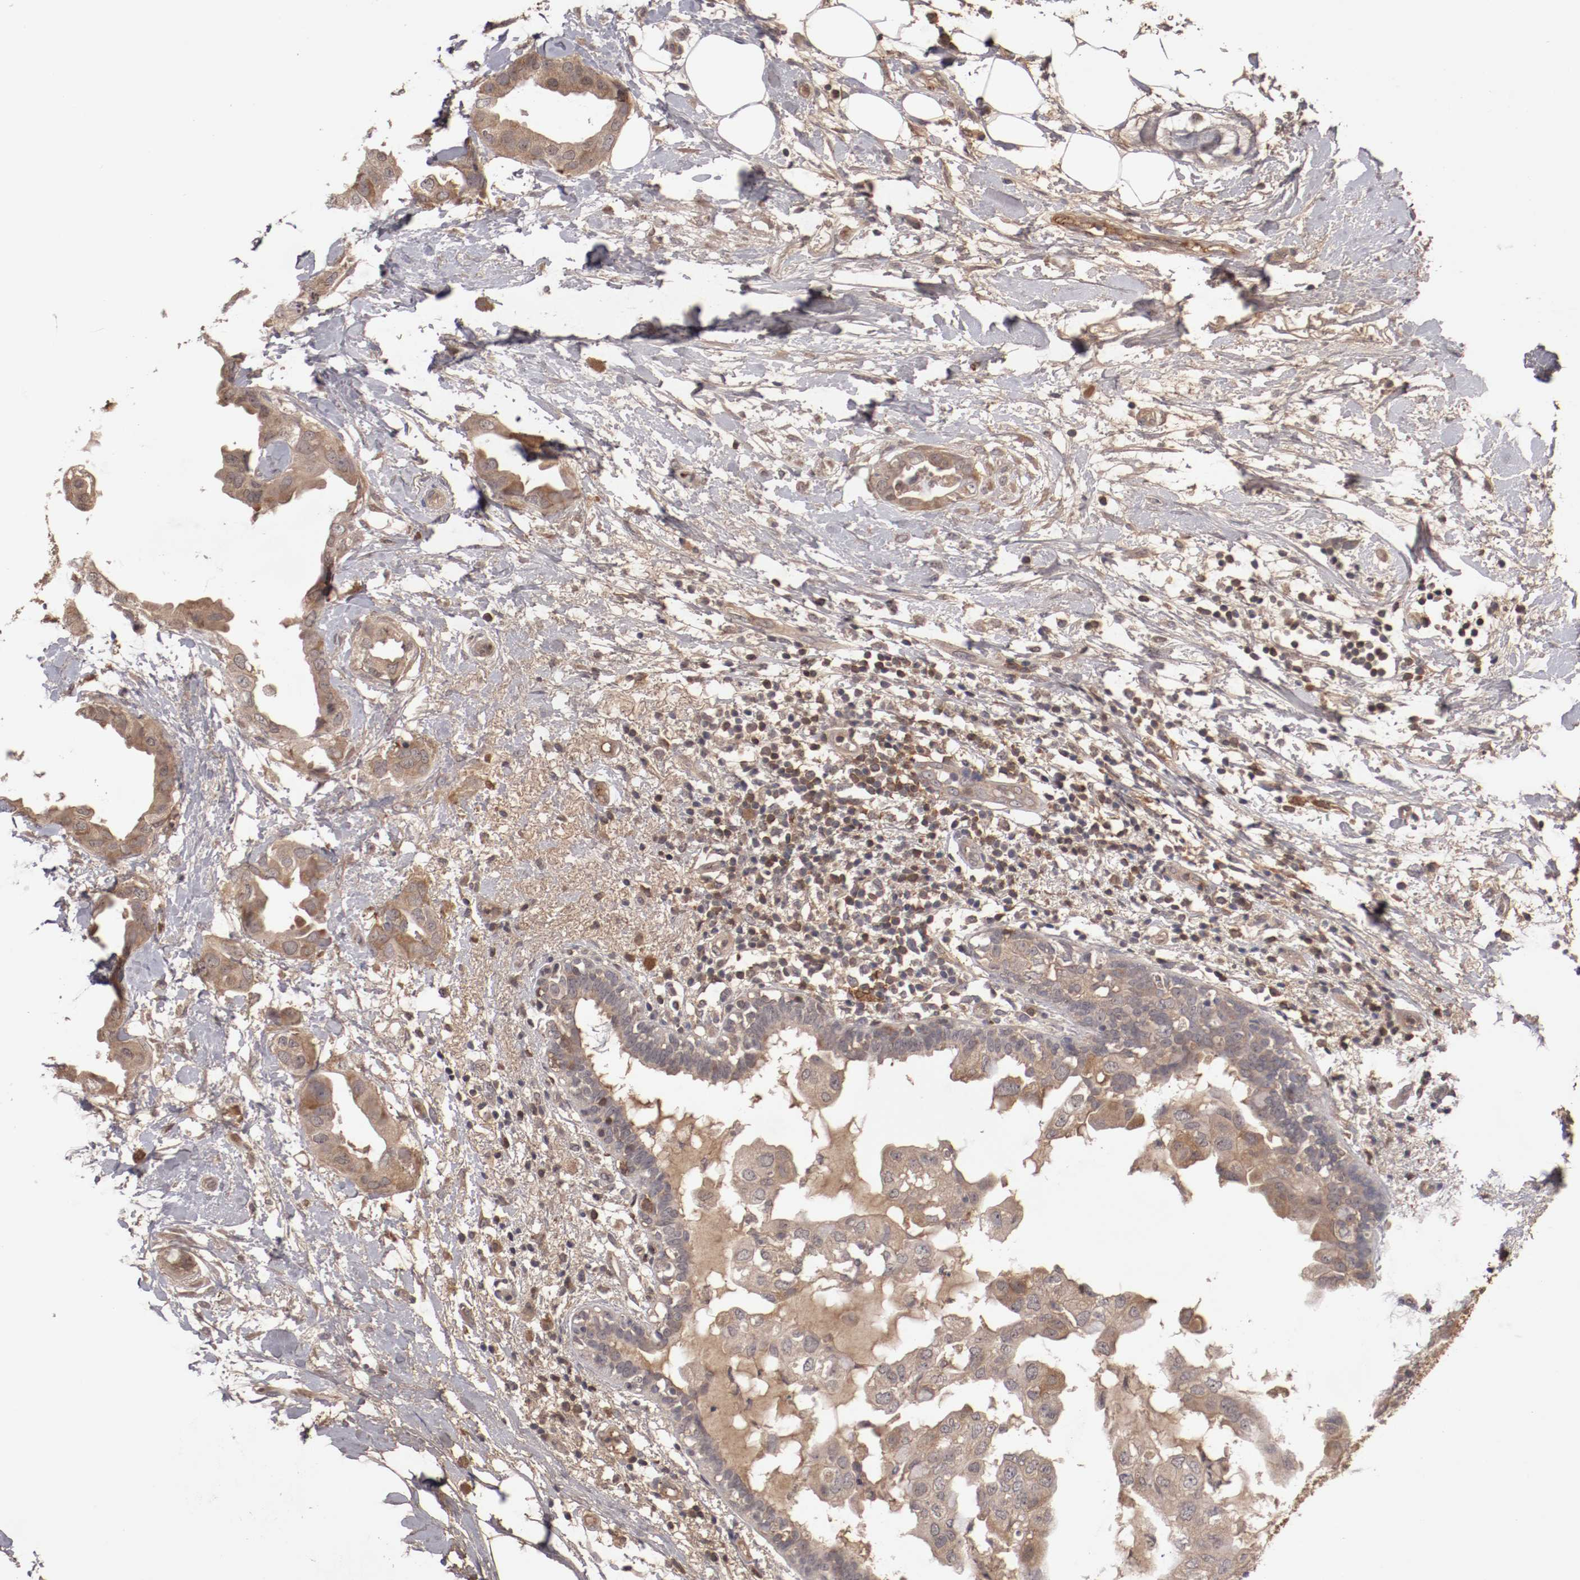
{"staining": {"intensity": "moderate", "quantity": "25%-75%", "location": "cytoplasmic/membranous"}, "tissue": "breast cancer", "cell_type": "Tumor cells", "image_type": "cancer", "snomed": [{"axis": "morphology", "description": "Duct carcinoma"}, {"axis": "topography", "description": "Breast"}], "caption": "Protein analysis of breast infiltrating ductal carcinoma tissue reveals moderate cytoplasmic/membranous expression in approximately 25%-75% of tumor cells.", "gene": "CP", "patient": {"sex": "female", "age": 40}}